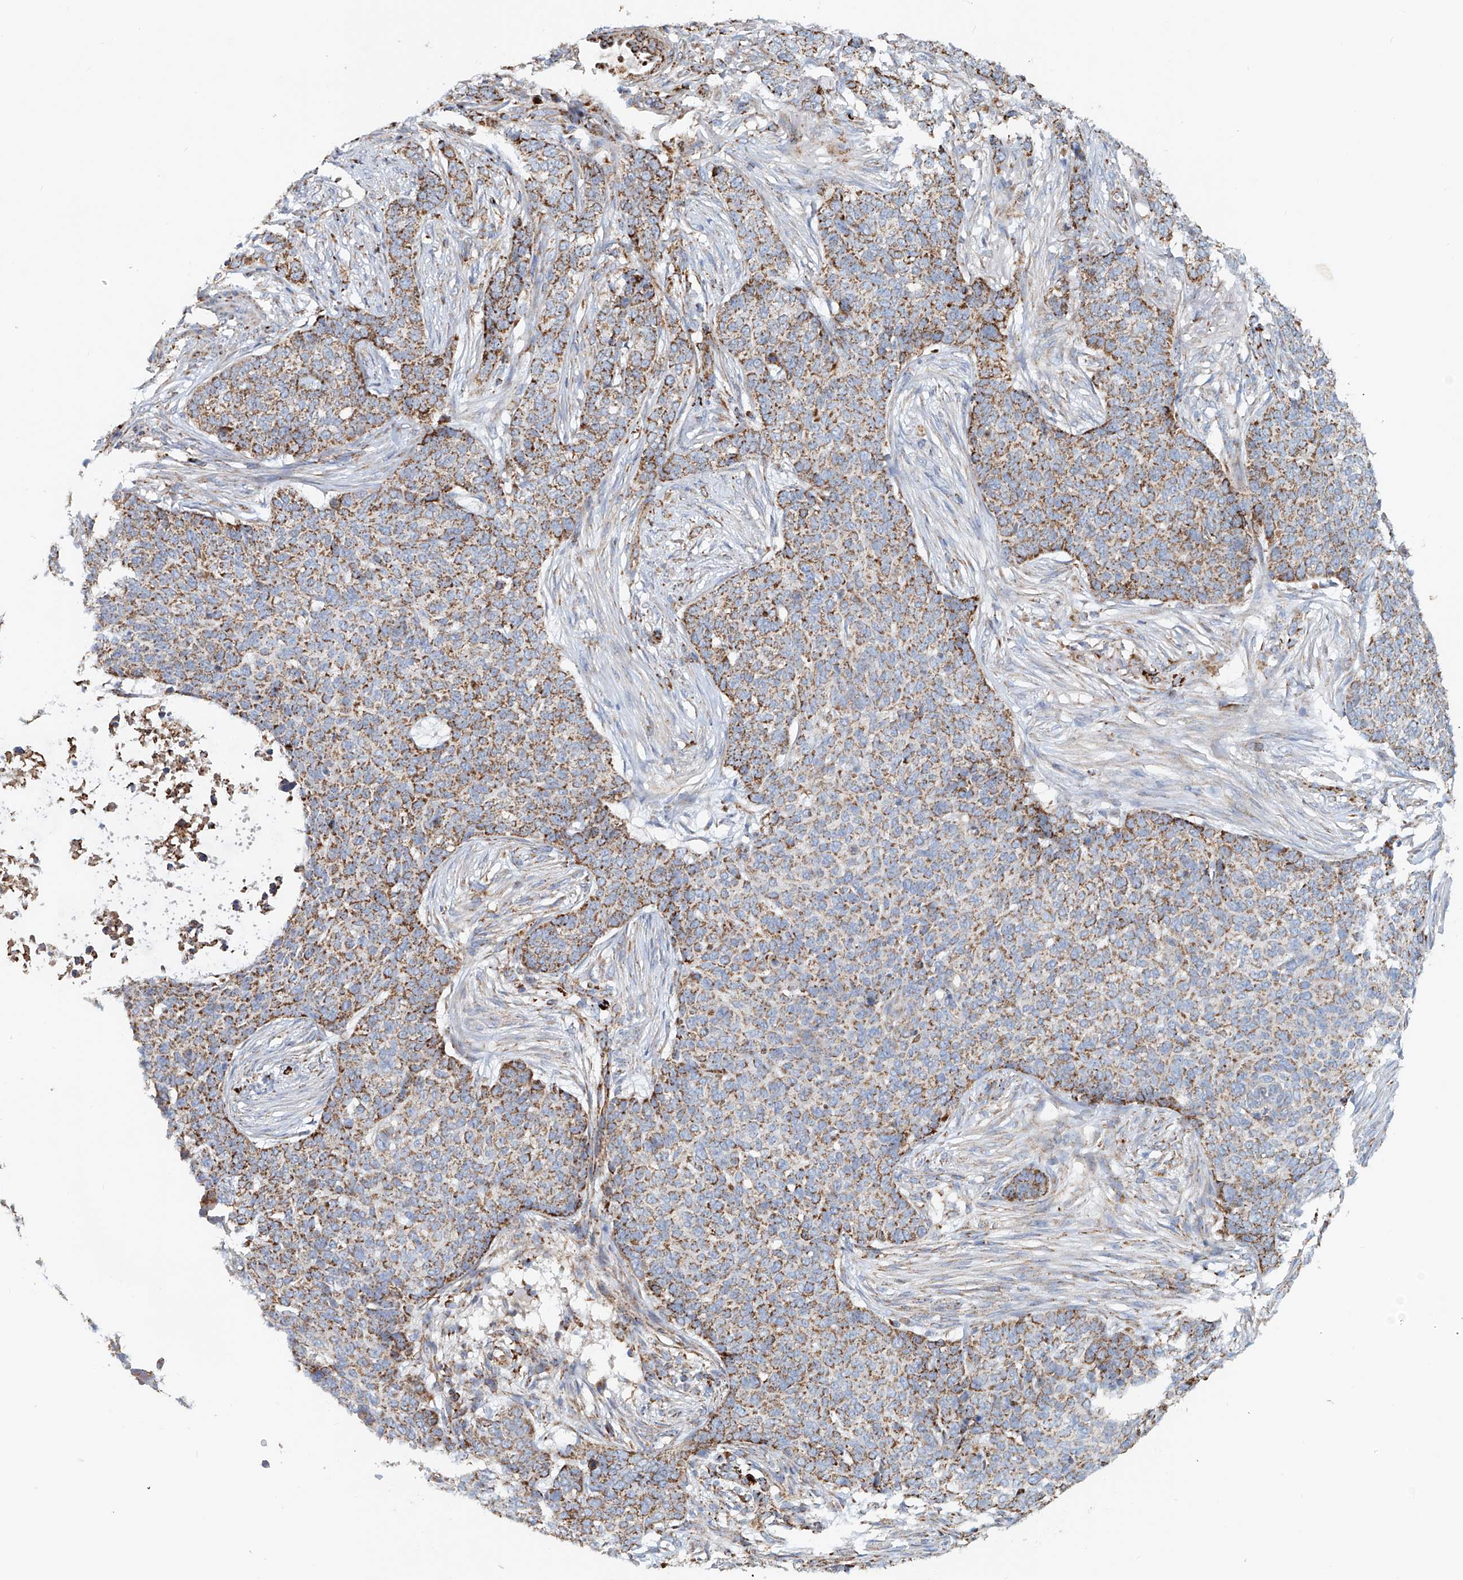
{"staining": {"intensity": "moderate", "quantity": ">75%", "location": "cytoplasmic/membranous"}, "tissue": "skin cancer", "cell_type": "Tumor cells", "image_type": "cancer", "snomed": [{"axis": "morphology", "description": "Basal cell carcinoma"}, {"axis": "topography", "description": "Skin"}], "caption": "Skin basal cell carcinoma stained for a protein (brown) displays moderate cytoplasmic/membranous positive positivity in about >75% of tumor cells.", "gene": "CARD10", "patient": {"sex": "male", "age": 85}}